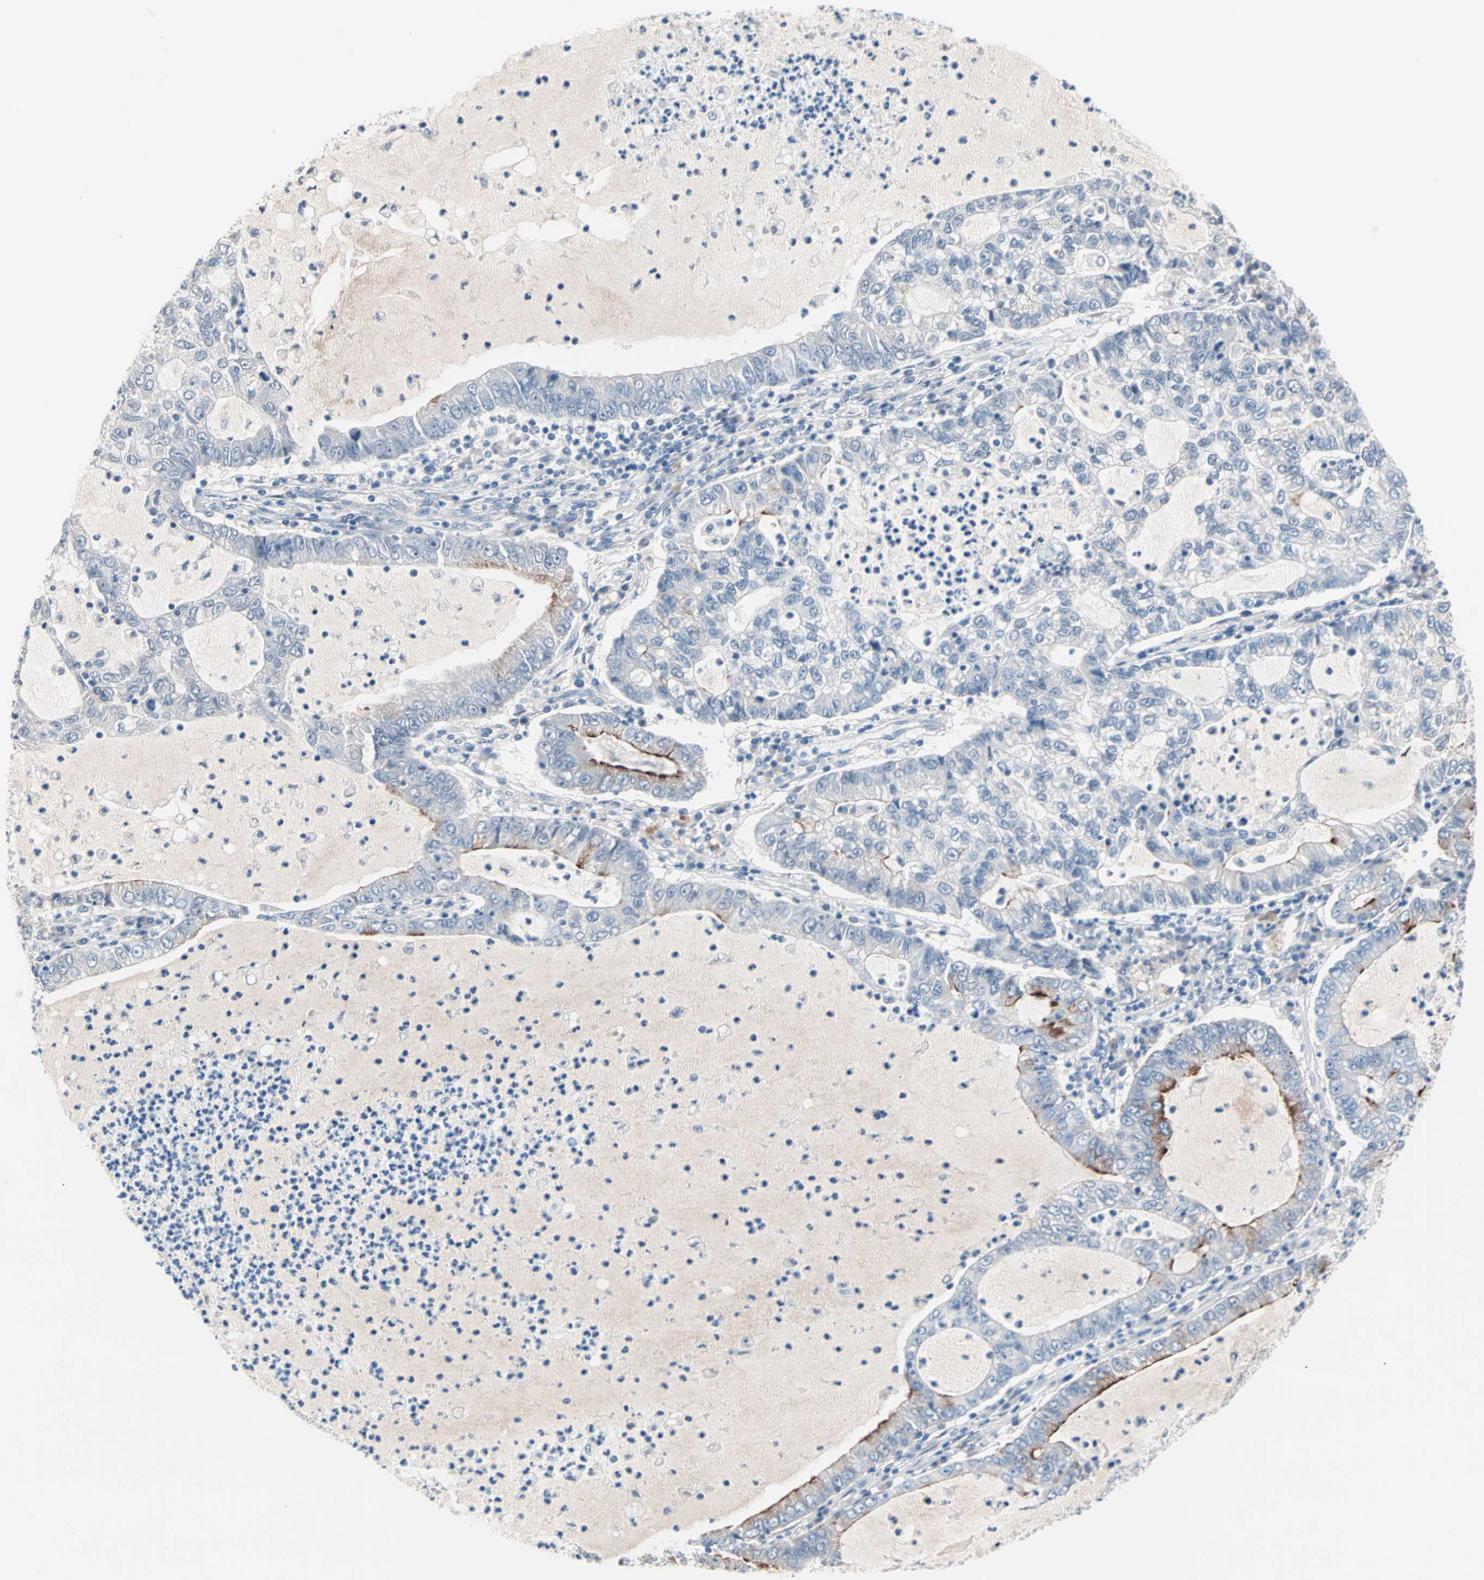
{"staining": {"intensity": "strong", "quantity": "<25%", "location": "cytoplasmic/membranous"}, "tissue": "lung cancer", "cell_type": "Tumor cells", "image_type": "cancer", "snomed": [{"axis": "morphology", "description": "Adenocarcinoma, NOS"}, {"axis": "topography", "description": "Lung"}], "caption": "Human lung cancer stained with a protein marker reveals strong staining in tumor cells.", "gene": "ULBP1", "patient": {"sex": "female", "age": 51}}